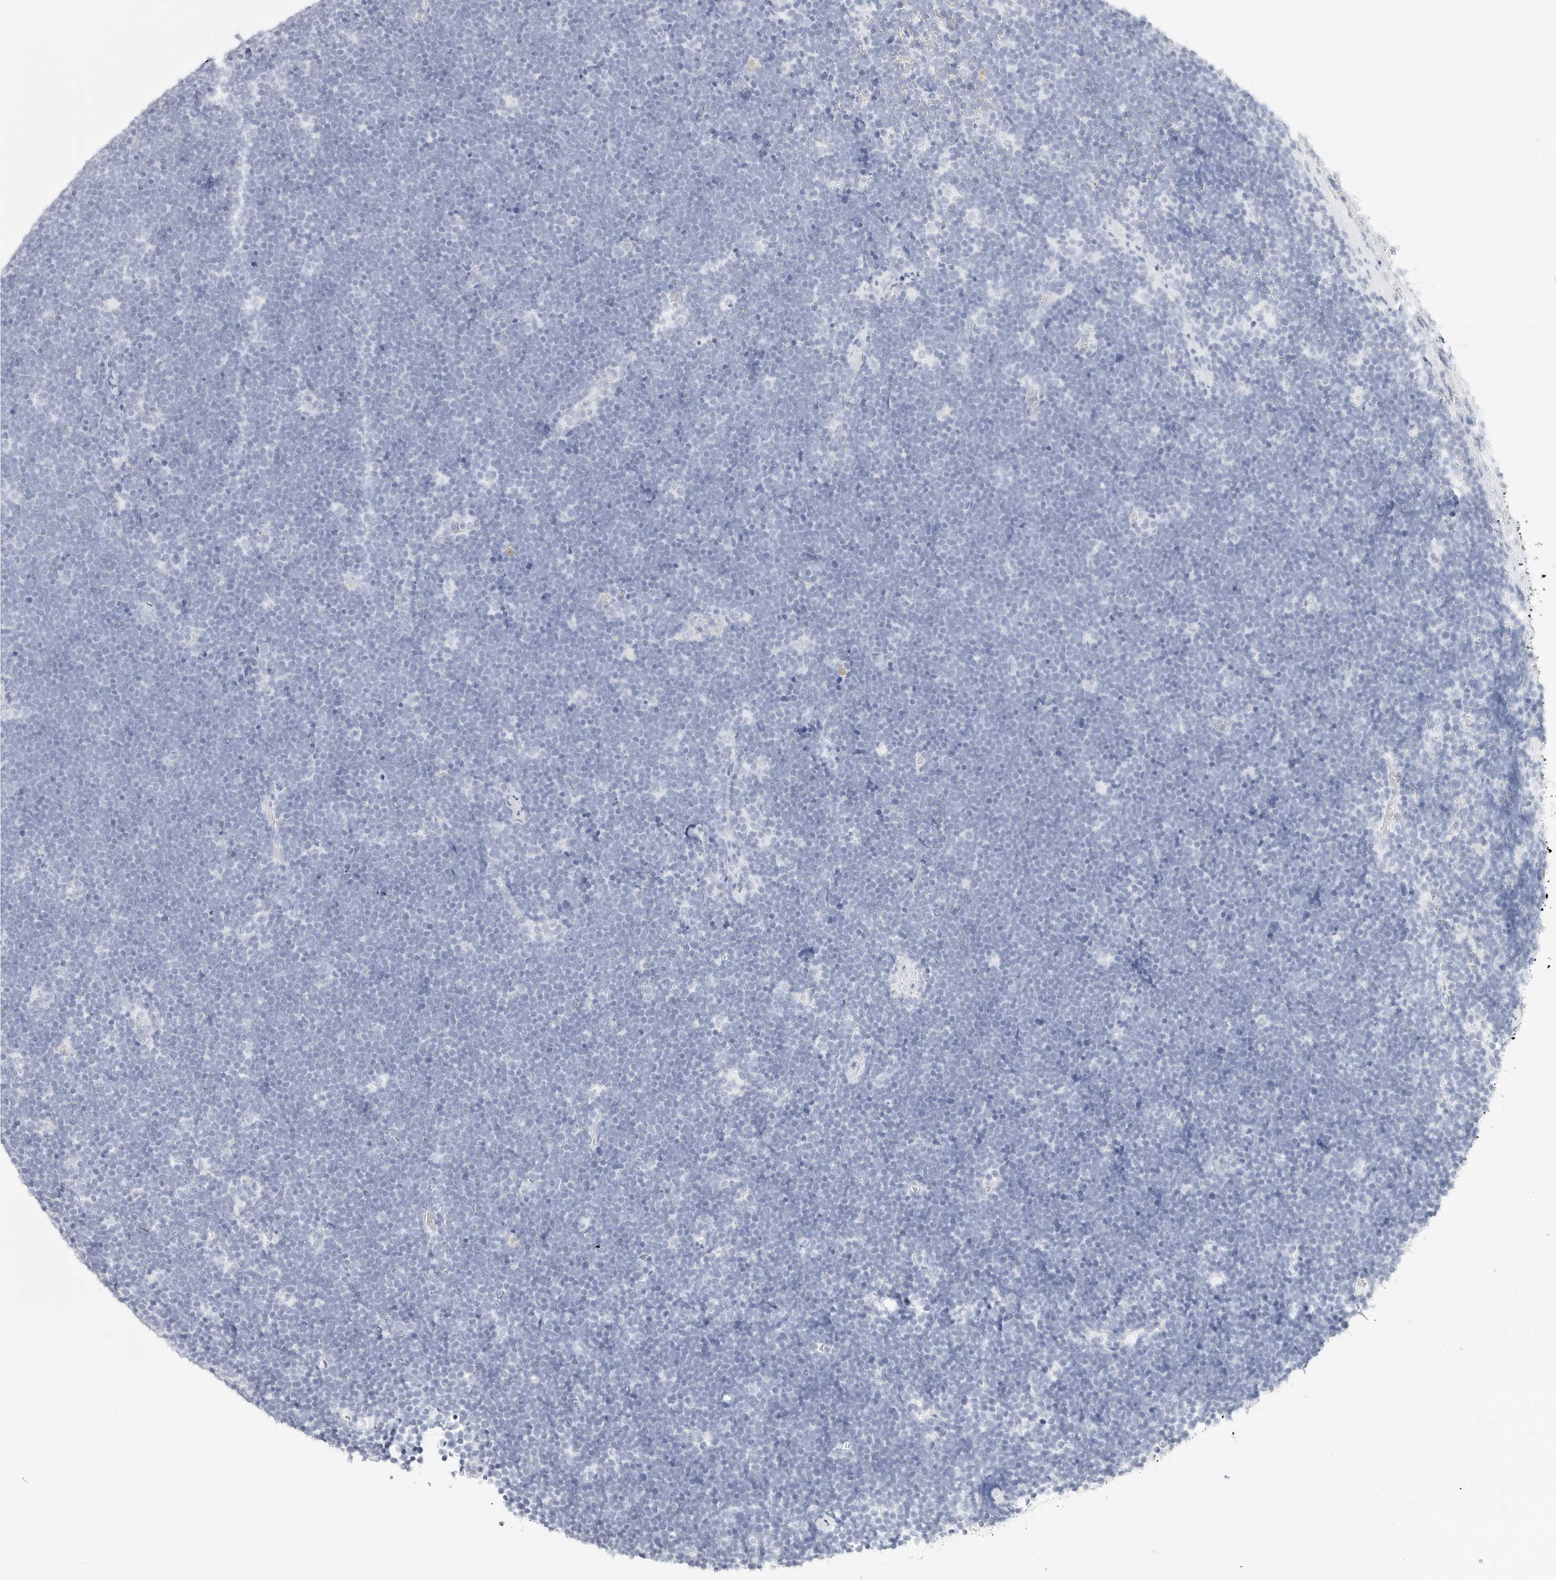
{"staining": {"intensity": "negative", "quantity": "none", "location": "none"}, "tissue": "lymphoma", "cell_type": "Tumor cells", "image_type": "cancer", "snomed": [{"axis": "morphology", "description": "Malignant lymphoma, non-Hodgkin's type, High grade"}, {"axis": "topography", "description": "Lymph node"}], "caption": "An IHC histopathology image of high-grade malignant lymphoma, non-Hodgkin's type is shown. There is no staining in tumor cells of high-grade malignant lymphoma, non-Hodgkin's type. The staining is performed using DAB (3,3'-diaminobenzidine) brown chromogen with nuclei counter-stained in using hematoxylin.", "gene": "TFF2", "patient": {"sex": "male", "age": 13}}